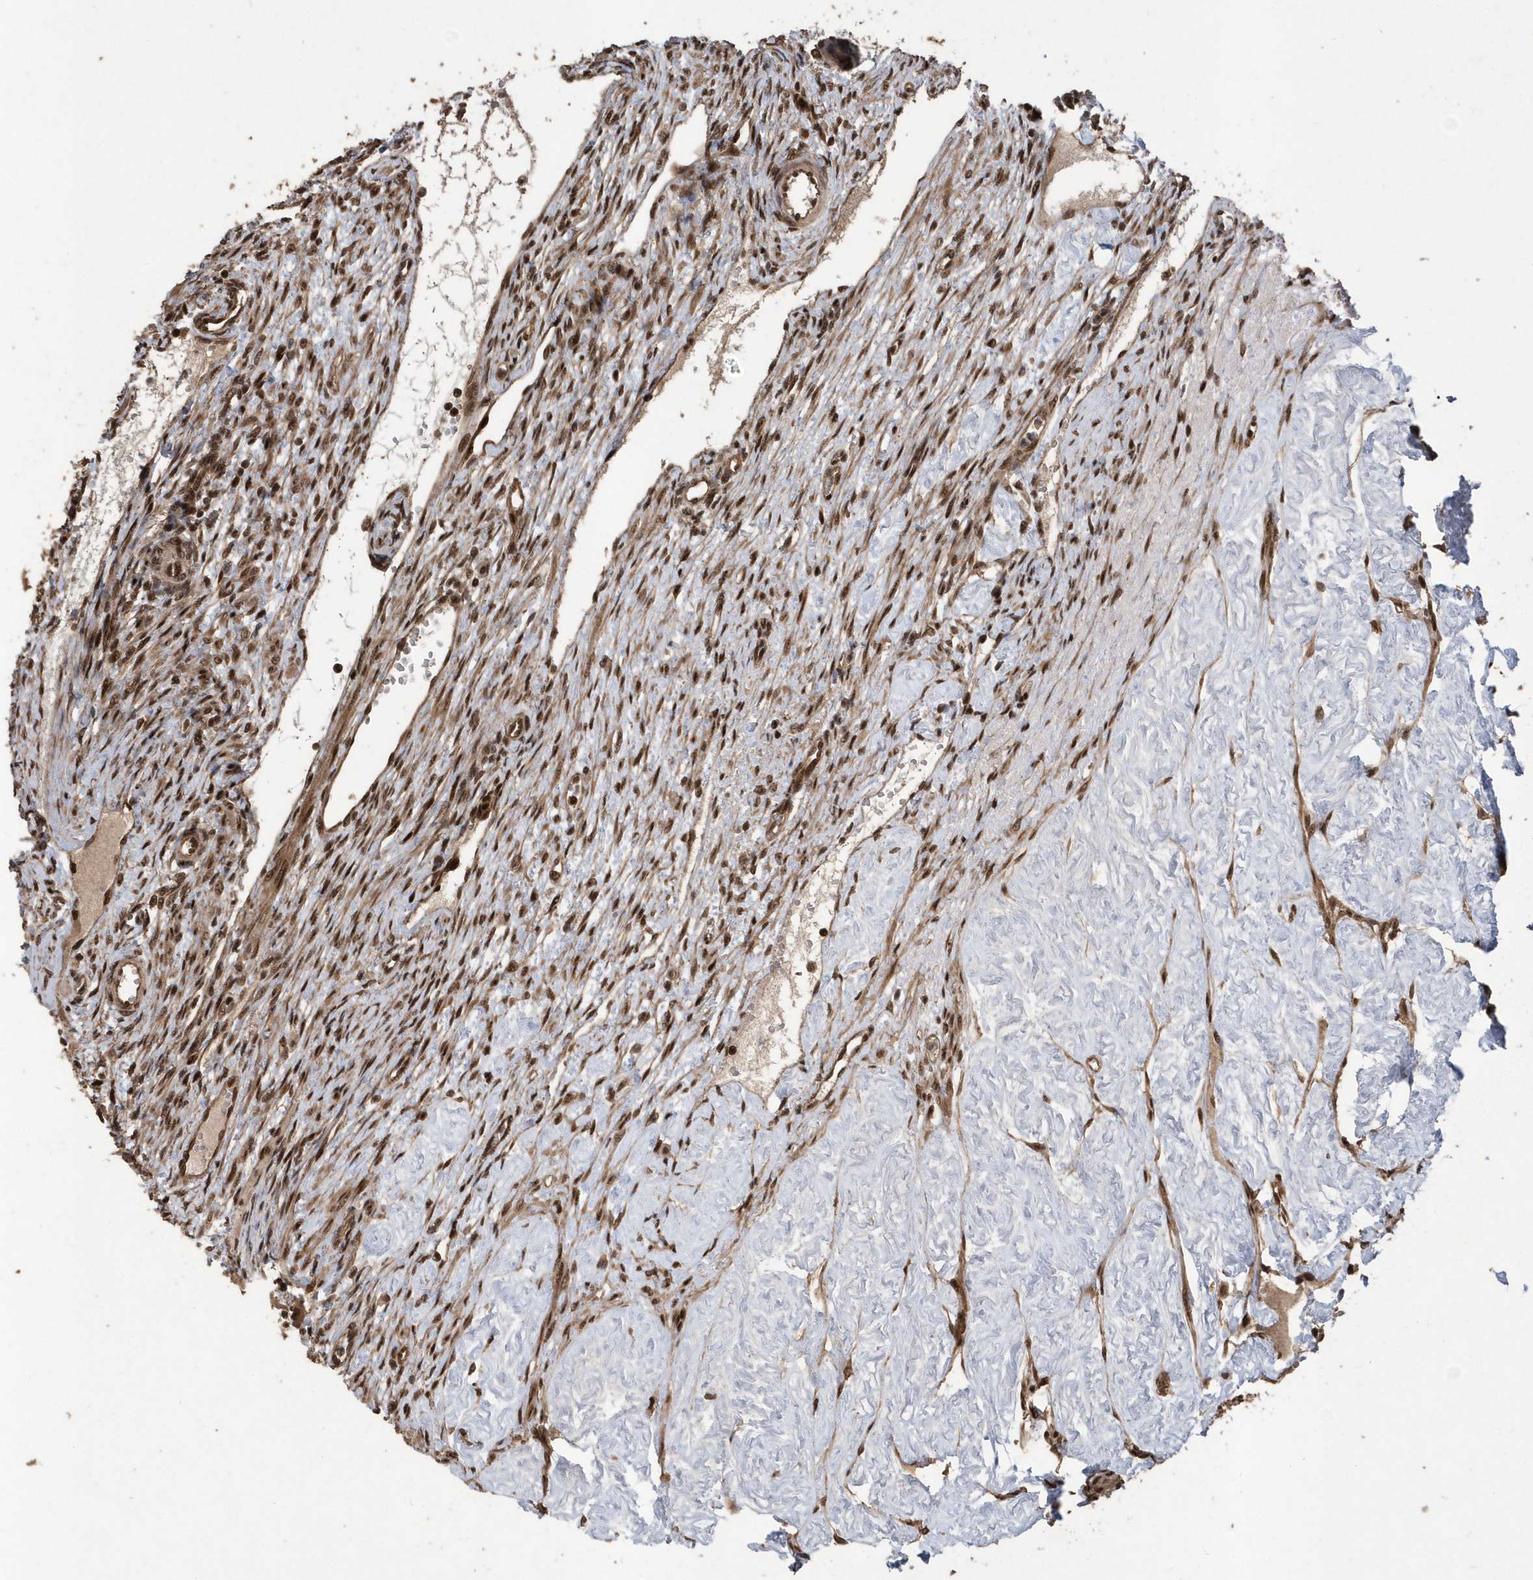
{"staining": {"intensity": "moderate", "quantity": ">75%", "location": "nuclear"}, "tissue": "ovary", "cell_type": "Ovarian stroma cells", "image_type": "normal", "snomed": [{"axis": "morphology", "description": "Normal tissue, NOS"}, {"axis": "morphology", "description": "Cyst, NOS"}, {"axis": "topography", "description": "Ovary"}], "caption": "This image exhibits immunohistochemistry staining of benign ovary, with medium moderate nuclear positivity in approximately >75% of ovarian stroma cells.", "gene": "INTS12", "patient": {"sex": "female", "age": 33}}